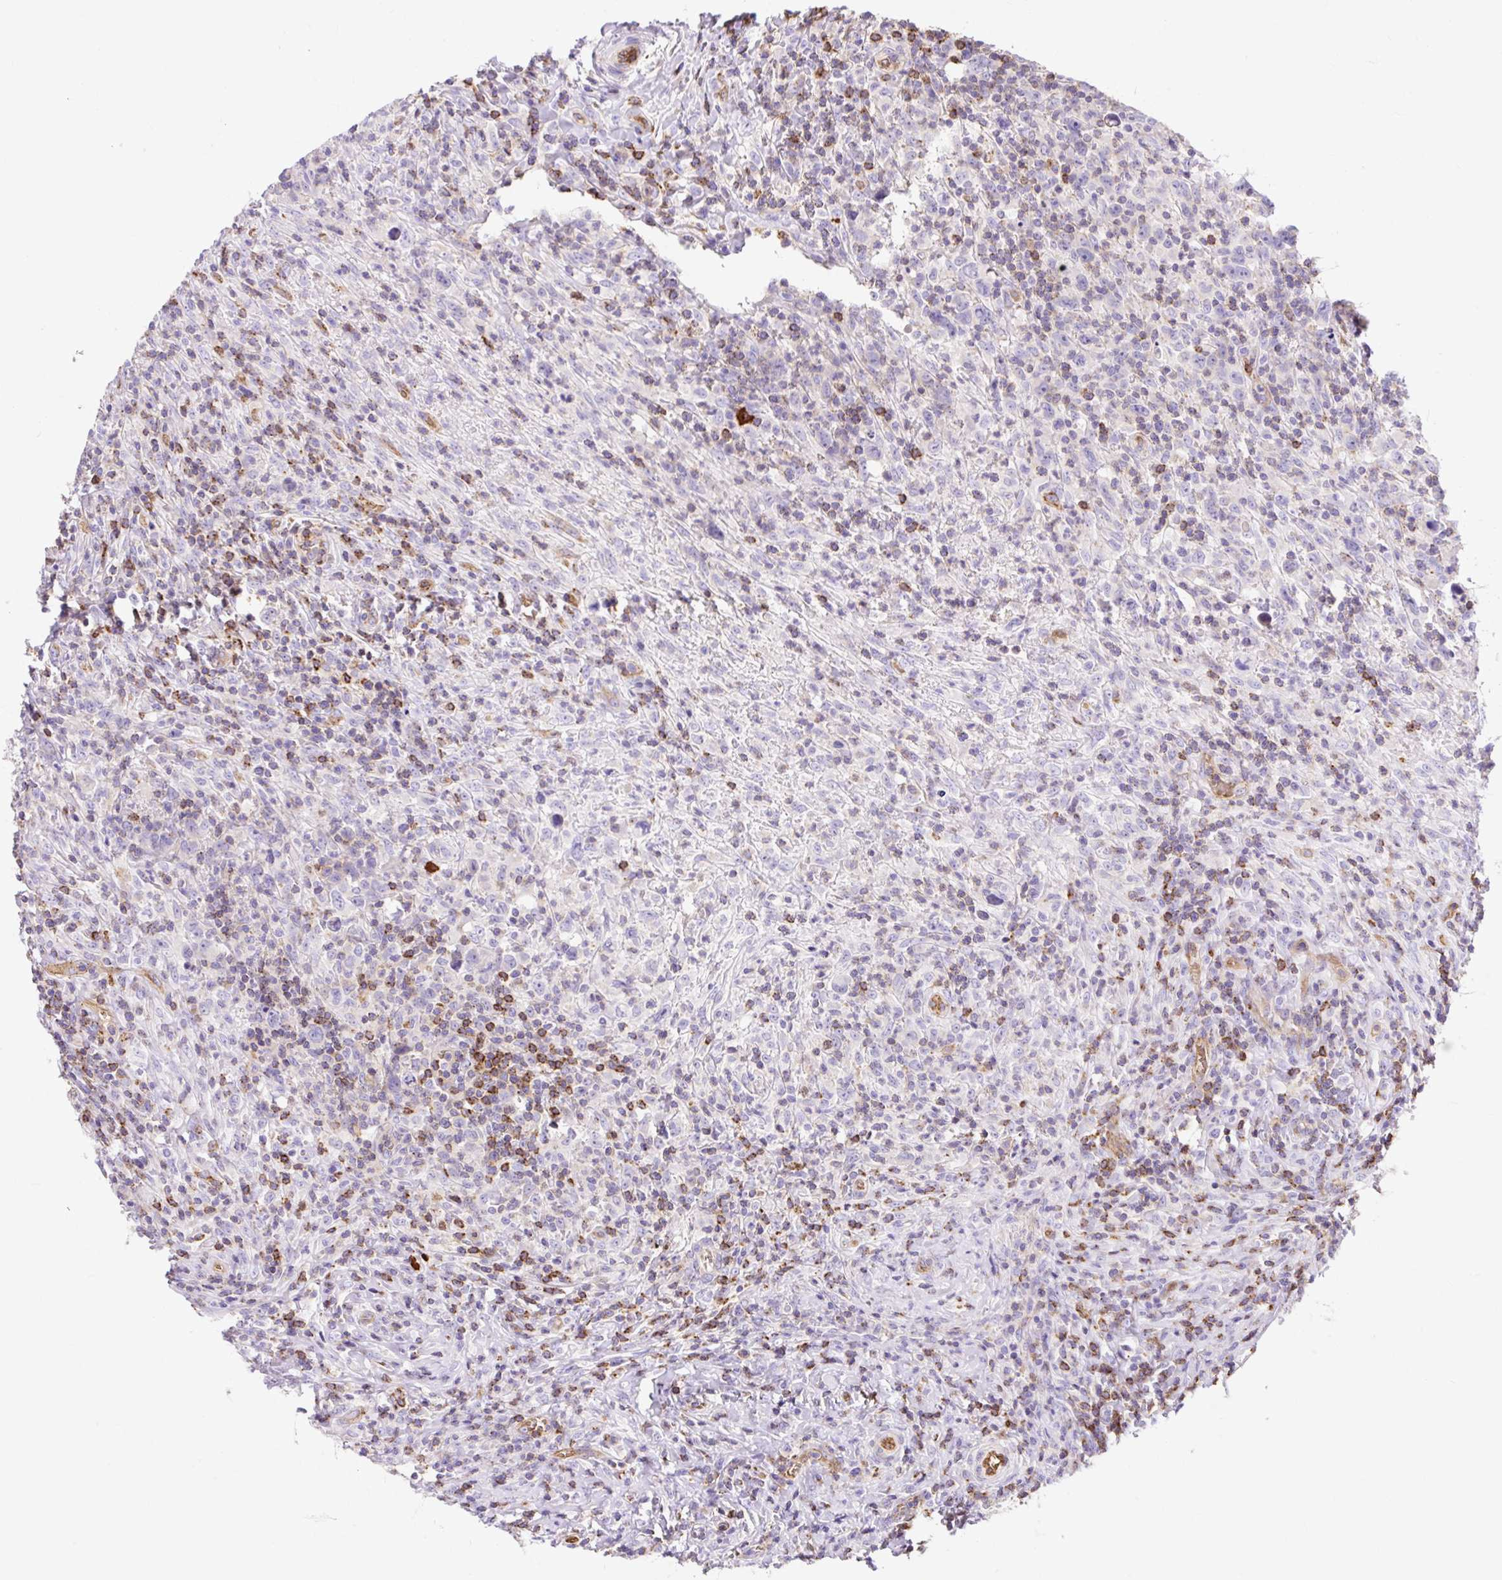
{"staining": {"intensity": "negative", "quantity": "none", "location": "none"}, "tissue": "lymphoma", "cell_type": "Tumor cells", "image_type": "cancer", "snomed": [{"axis": "morphology", "description": "Hodgkin's disease, NOS"}, {"axis": "topography", "description": "Lymph node"}], "caption": "Protein analysis of lymphoma reveals no significant expression in tumor cells. Brightfield microscopy of IHC stained with DAB (3,3'-diaminobenzidine) (brown) and hematoxylin (blue), captured at high magnification.", "gene": "HIP1R", "patient": {"sex": "female", "age": 18}}